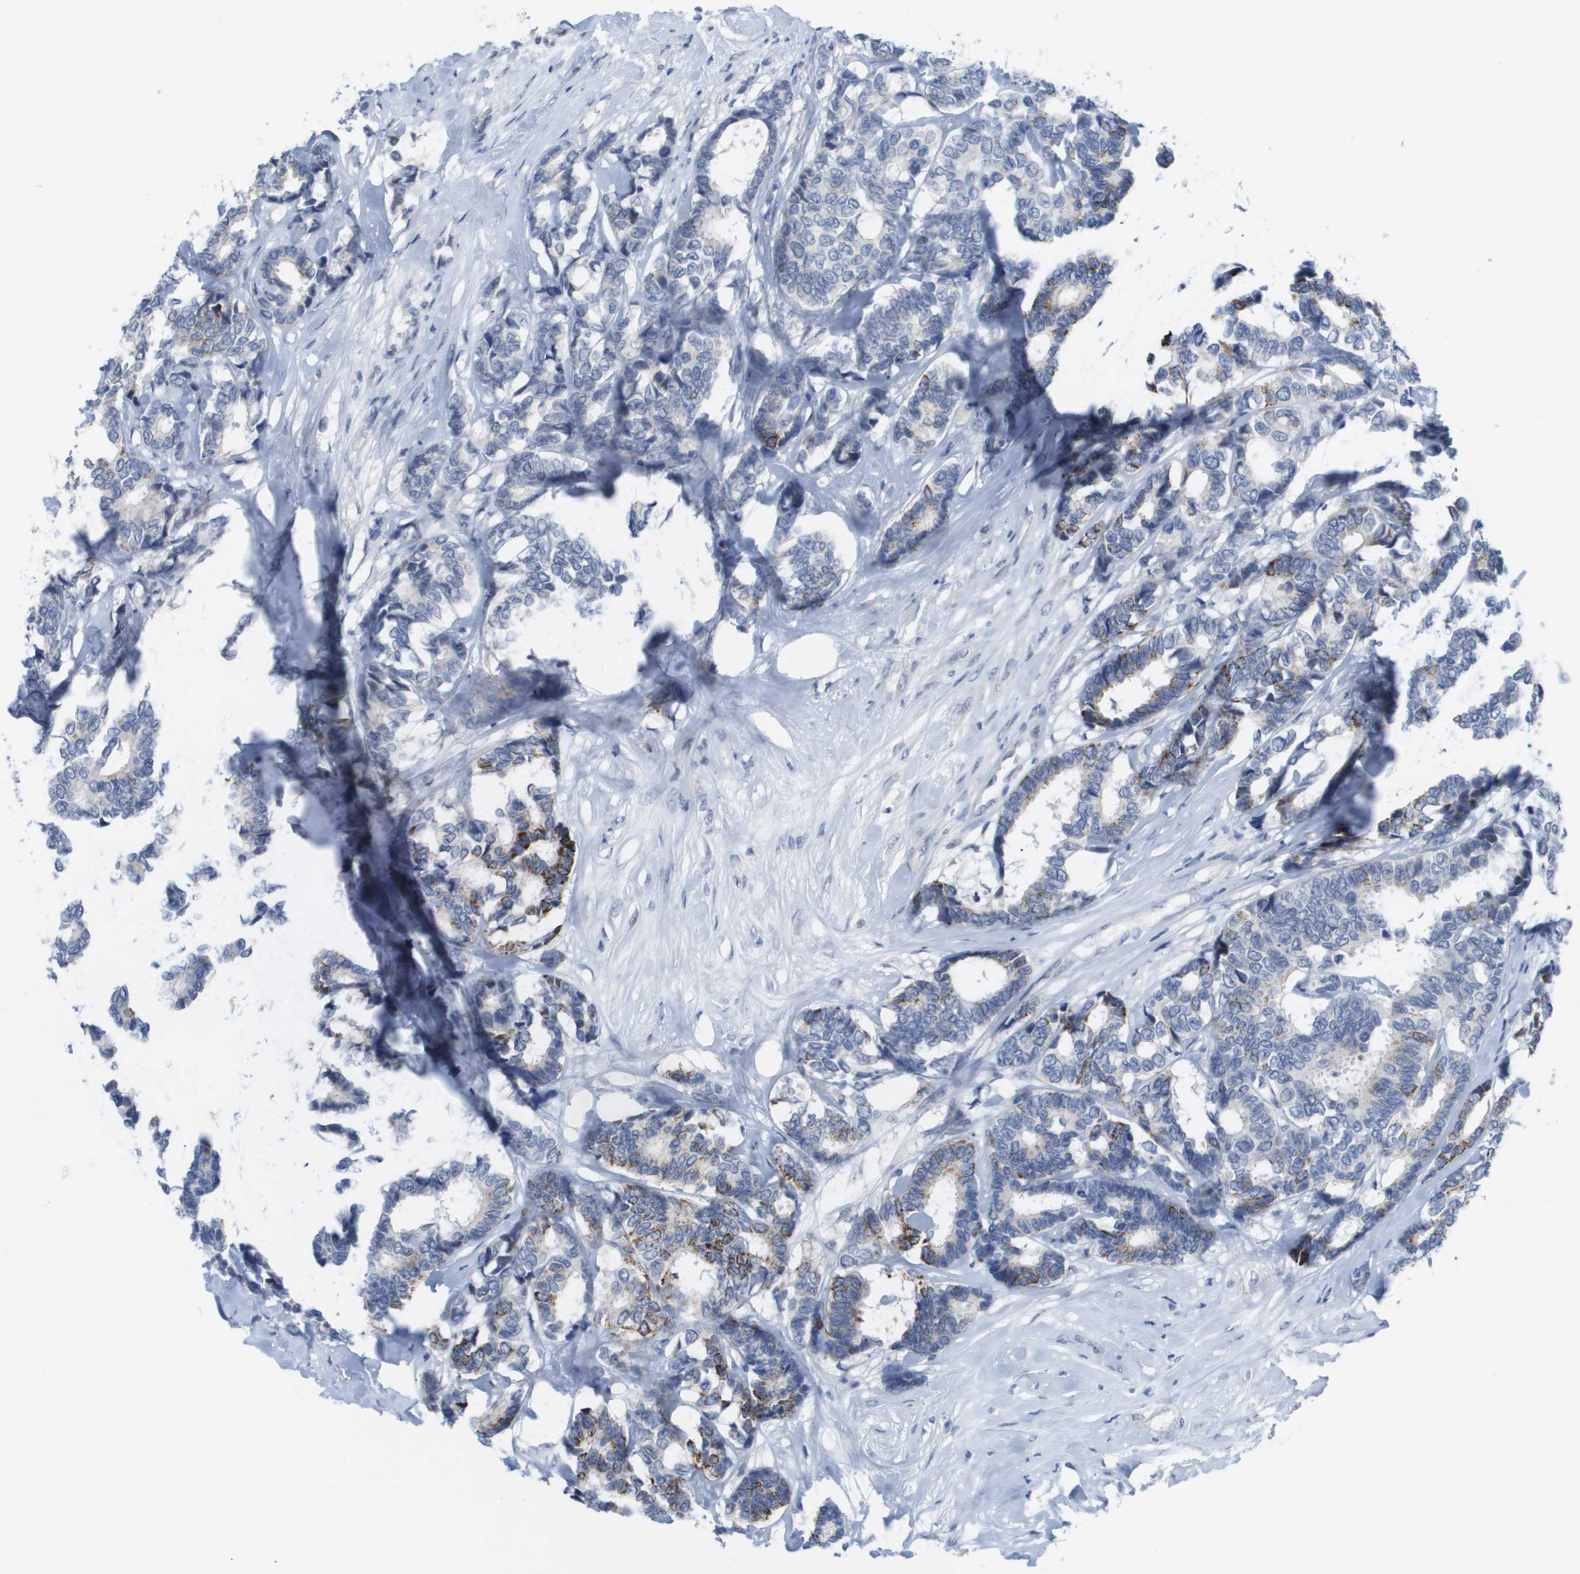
{"staining": {"intensity": "strong", "quantity": "<25%", "location": "cytoplasmic/membranous"}, "tissue": "breast cancer", "cell_type": "Tumor cells", "image_type": "cancer", "snomed": [{"axis": "morphology", "description": "Duct carcinoma"}, {"axis": "topography", "description": "Breast"}], "caption": "A brown stain shows strong cytoplasmic/membranous staining of a protein in human intraductal carcinoma (breast) tumor cells. (IHC, brightfield microscopy, high magnification).", "gene": "PDE4A", "patient": {"sex": "female", "age": 87}}